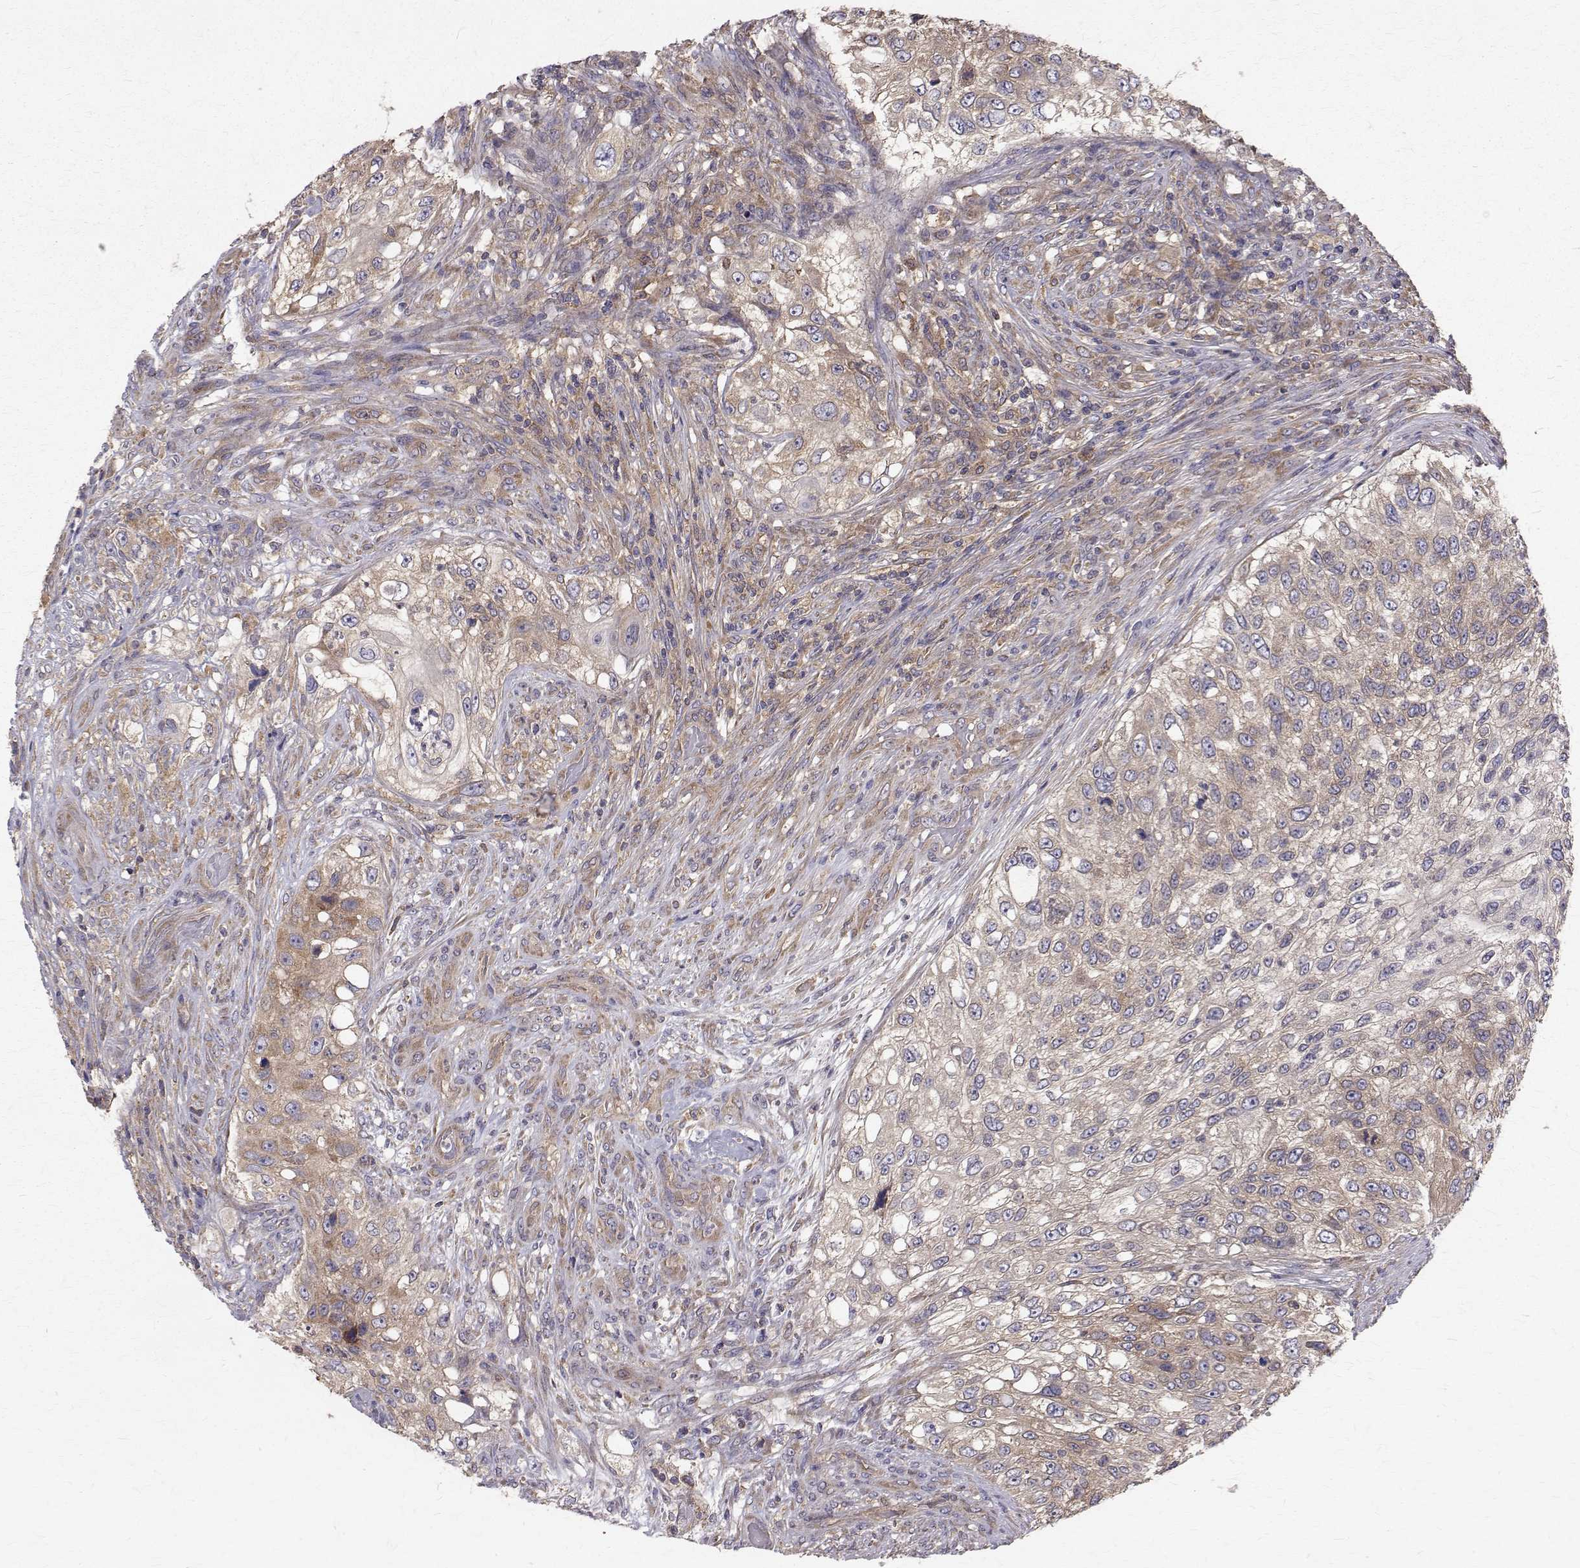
{"staining": {"intensity": "weak", "quantity": ">75%", "location": "cytoplasmic/membranous"}, "tissue": "urothelial cancer", "cell_type": "Tumor cells", "image_type": "cancer", "snomed": [{"axis": "morphology", "description": "Urothelial carcinoma, High grade"}, {"axis": "topography", "description": "Urinary bladder"}], "caption": "The image displays a brown stain indicating the presence of a protein in the cytoplasmic/membranous of tumor cells in urothelial cancer.", "gene": "FARSB", "patient": {"sex": "female", "age": 60}}